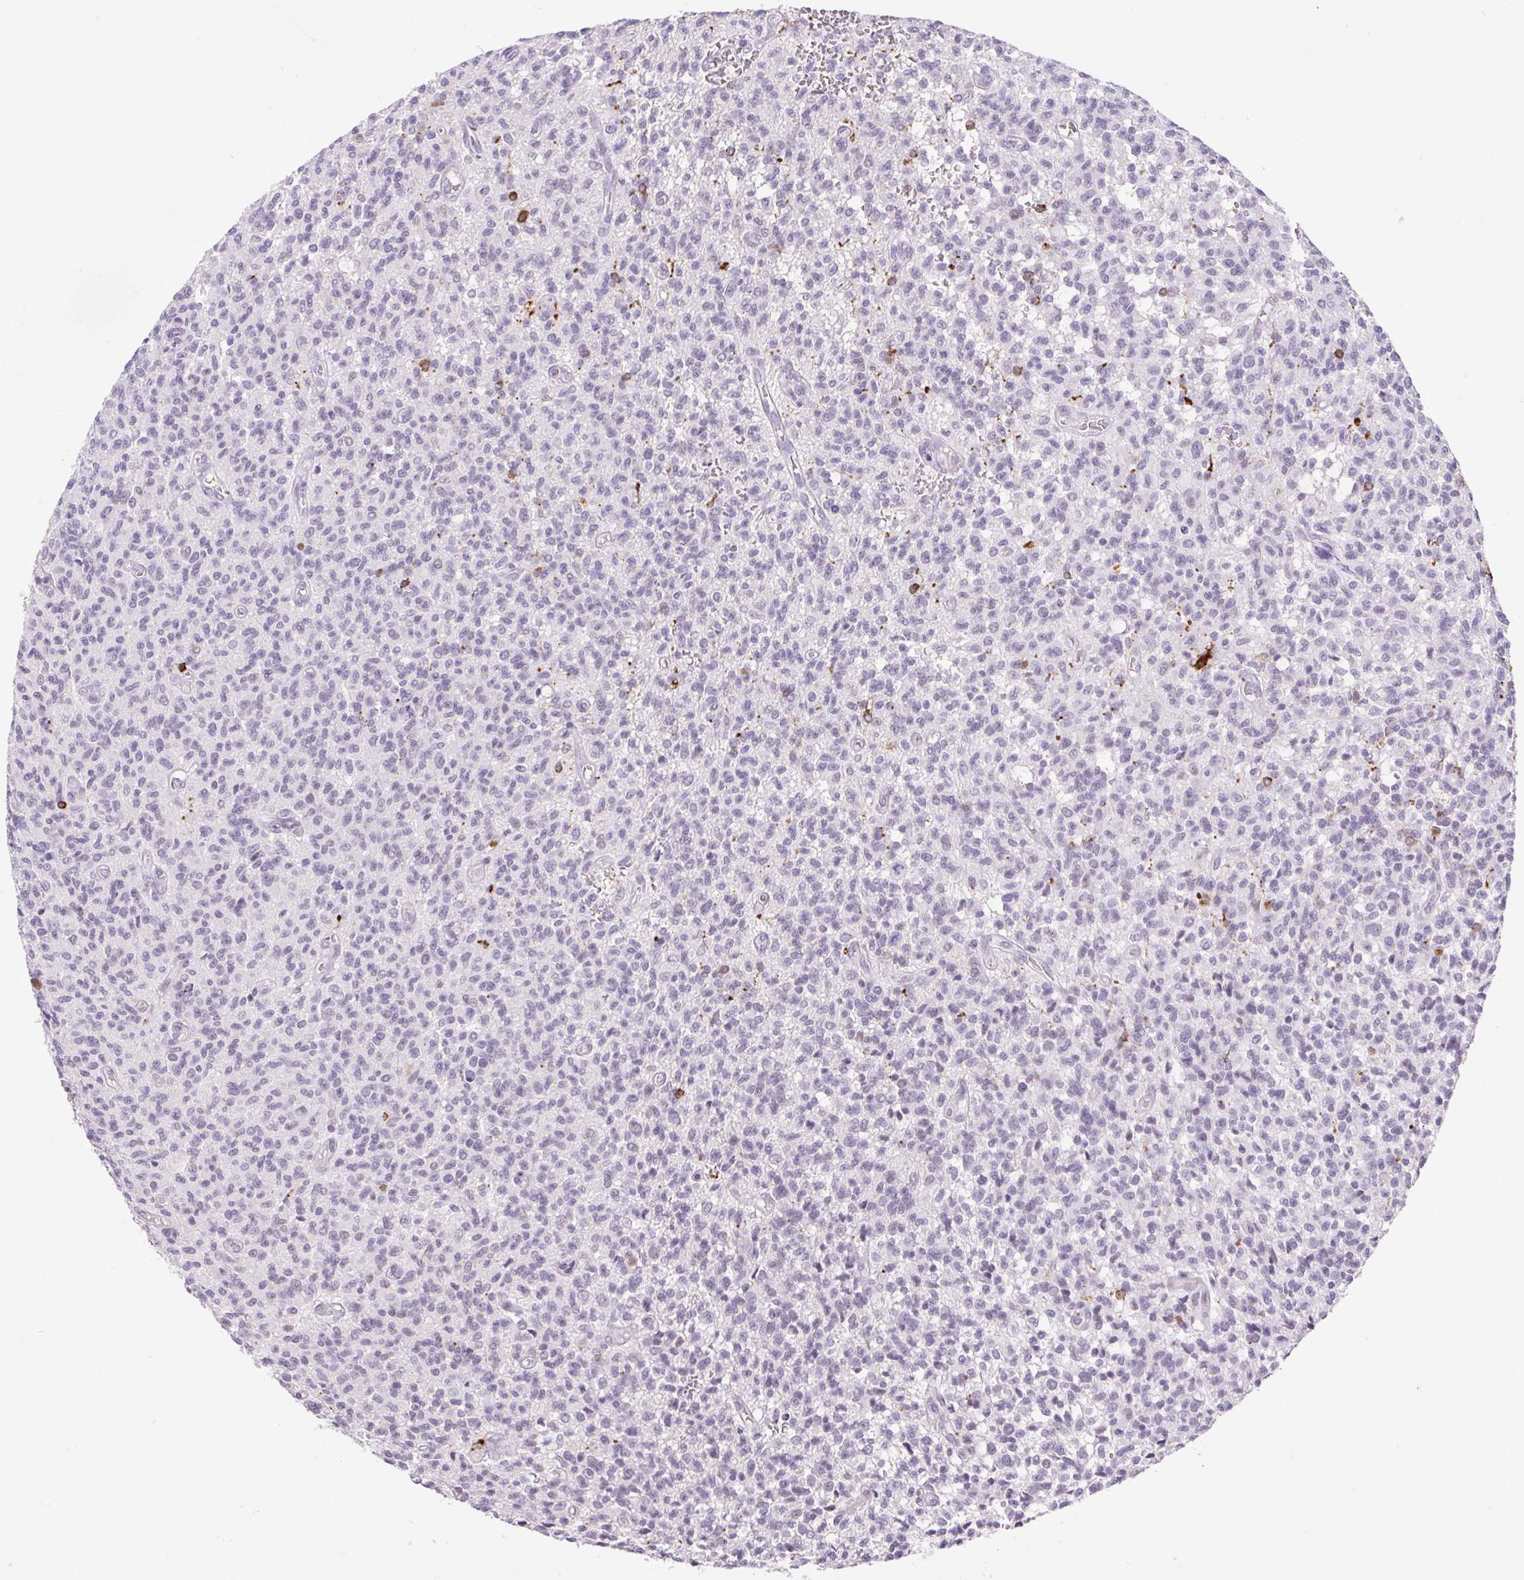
{"staining": {"intensity": "negative", "quantity": "none", "location": "none"}, "tissue": "glioma", "cell_type": "Tumor cells", "image_type": "cancer", "snomed": [{"axis": "morphology", "description": "Glioma, malignant, Low grade"}, {"axis": "topography", "description": "Brain"}], "caption": "High magnification brightfield microscopy of glioma stained with DAB (3,3'-diaminobenzidine) (brown) and counterstained with hematoxylin (blue): tumor cells show no significant staining.", "gene": "BCAS1", "patient": {"sex": "male", "age": 64}}